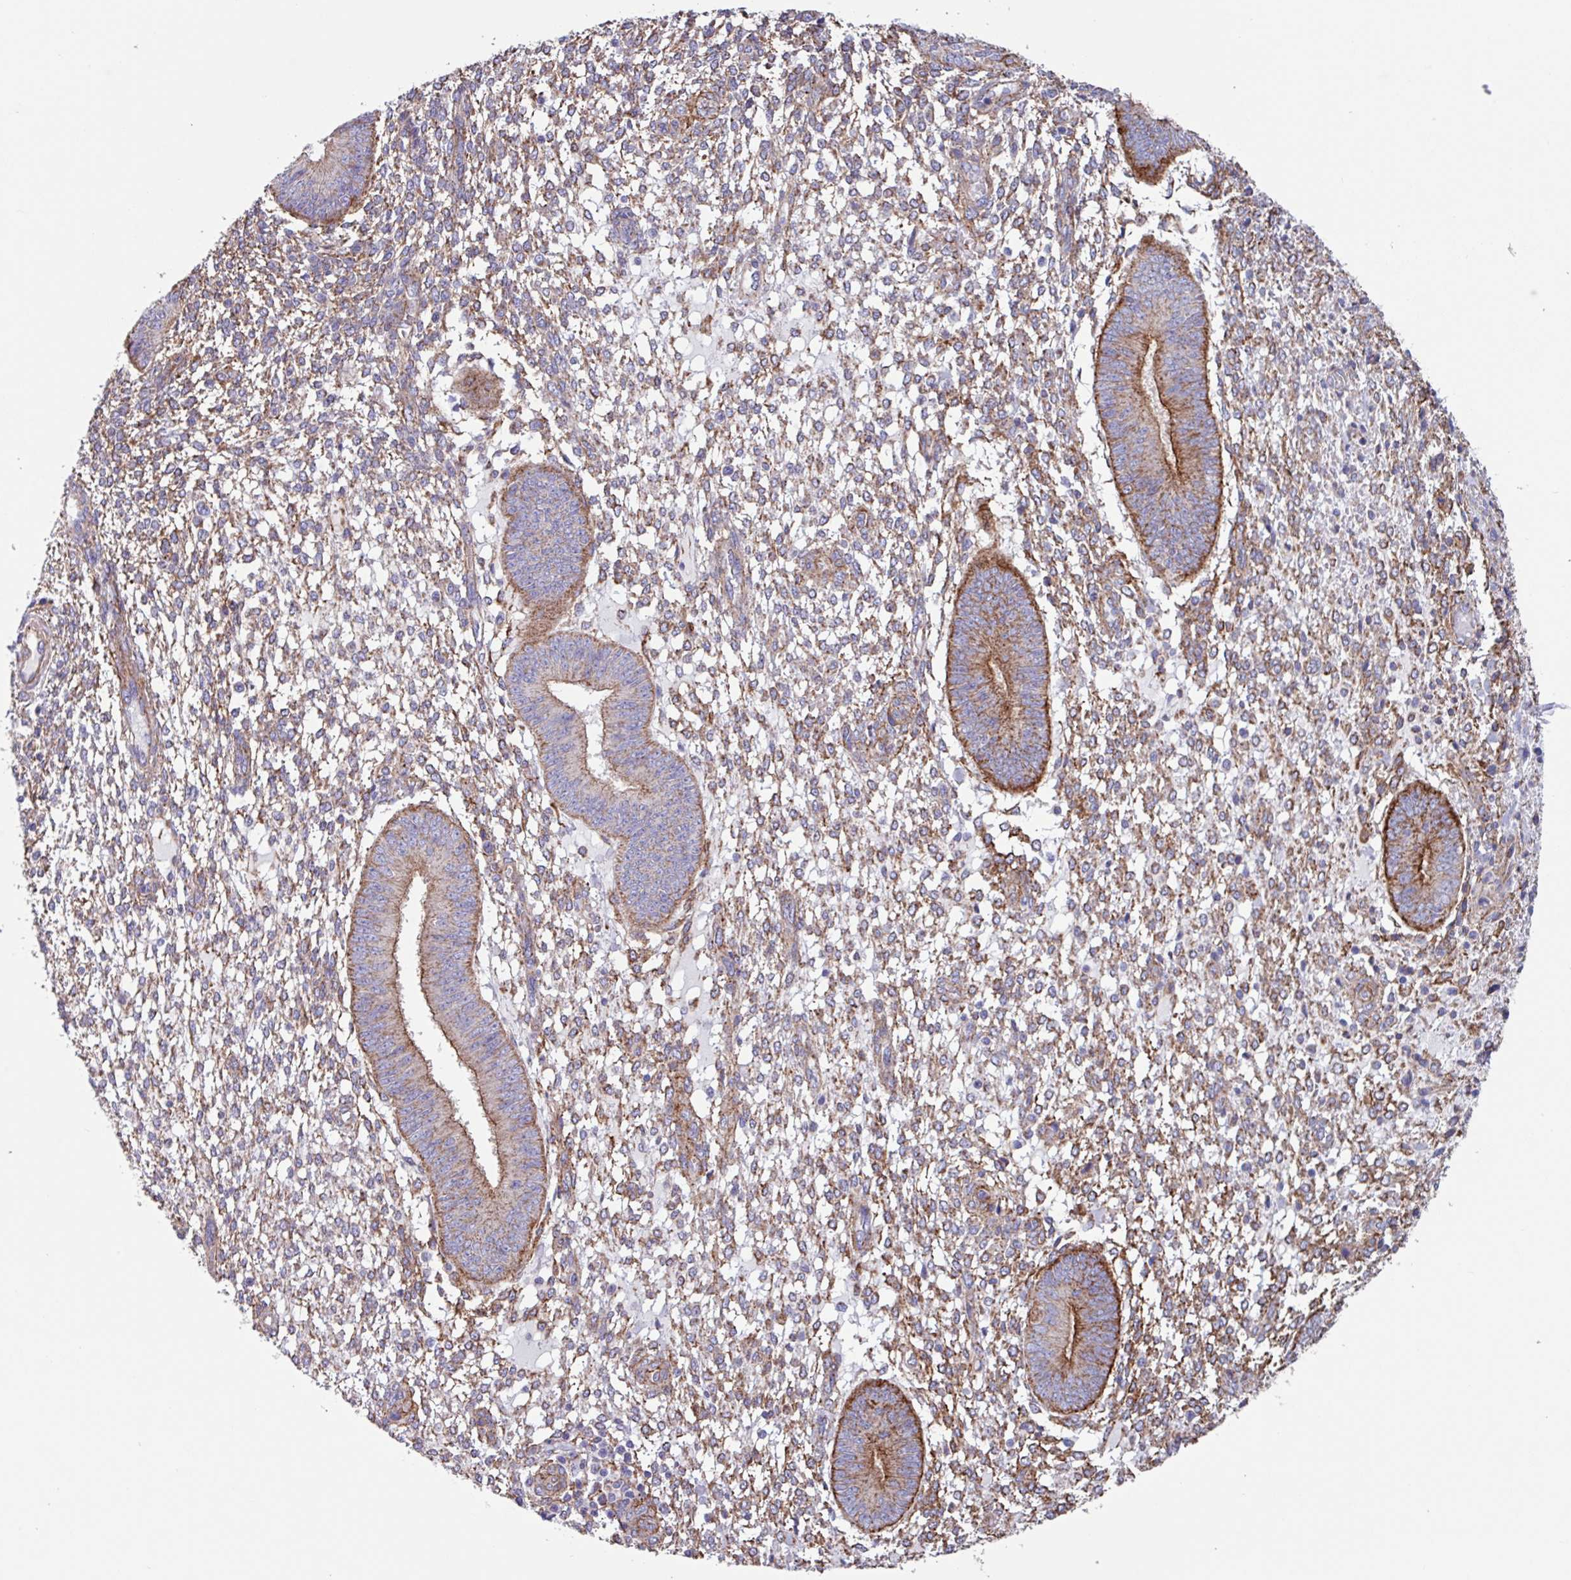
{"staining": {"intensity": "moderate", "quantity": ">75%", "location": "cytoplasmic/membranous"}, "tissue": "endometrium", "cell_type": "Cells in endometrial stroma", "image_type": "normal", "snomed": [{"axis": "morphology", "description": "Normal tissue, NOS"}, {"axis": "topography", "description": "Endometrium"}], "caption": "Immunohistochemical staining of unremarkable human endometrium displays >75% levels of moderate cytoplasmic/membranous protein expression in about >75% of cells in endometrial stroma. (DAB (3,3'-diaminobenzidine) IHC with brightfield microscopy, high magnification).", "gene": "OTULIN", "patient": {"sex": "female", "age": 49}}